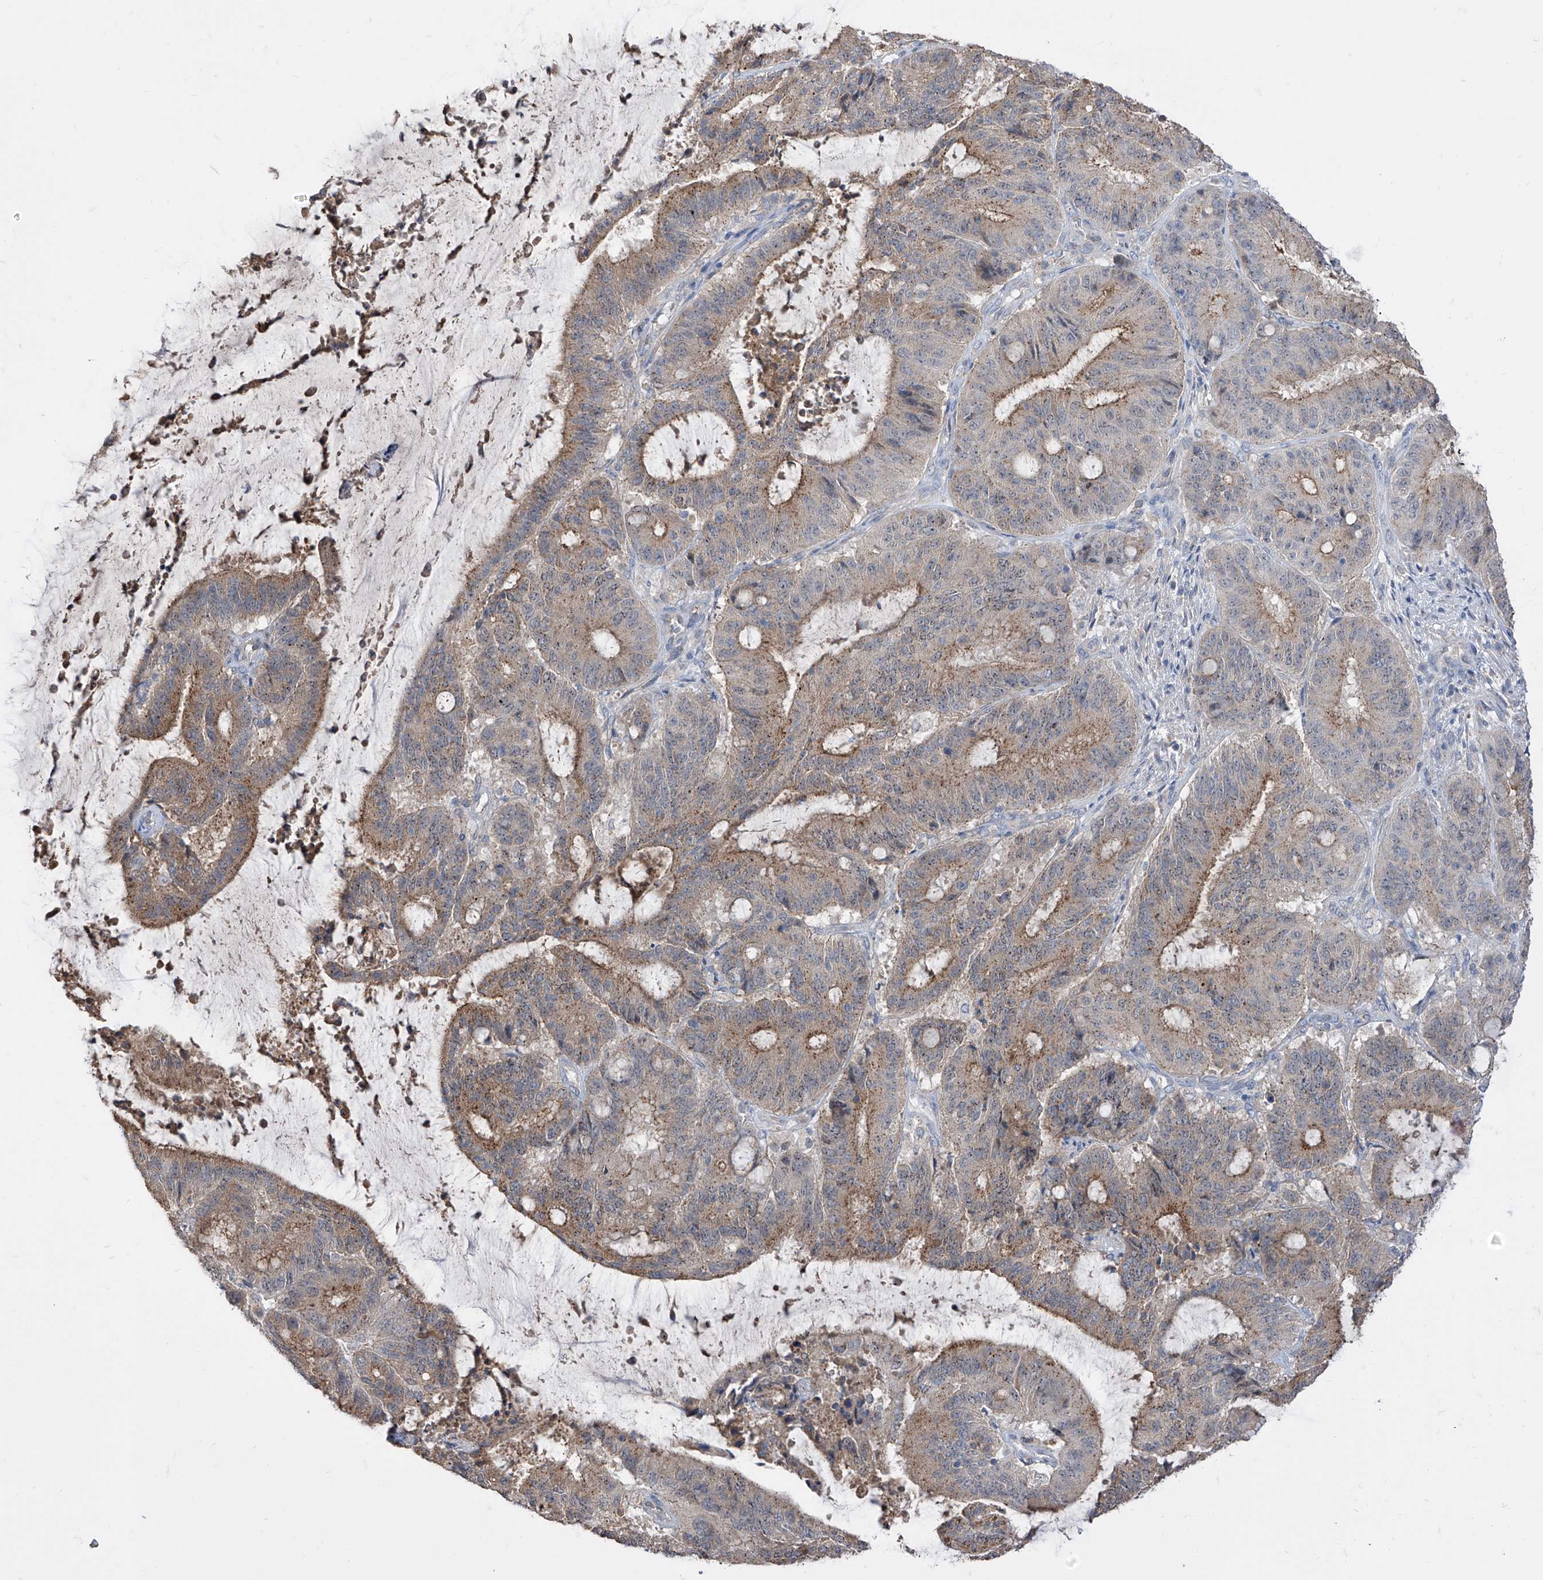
{"staining": {"intensity": "moderate", "quantity": "25%-75%", "location": "cytoplasmic/membranous"}, "tissue": "liver cancer", "cell_type": "Tumor cells", "image_type": "cancer", "snomed": [{"axis": "morphology", "description": "Normal tissue, NOS"}, {"axis": "morphology", "description": "Cholangiocarcinoma"}, {"axis": "topography", "description": "Liver"}, {"axis": "topography", "description": "Peripheral nerve tissue"}], "caption": "An image showing moderate cytoplasmic/membranous staining in approximately 25%-75% of tumor cells in liver cancer (cholangiocarcinoma), as visualized by brown immunohistochemical staining.", "gene": "BROX", "patient": {"sex": "female", "age": 73}}